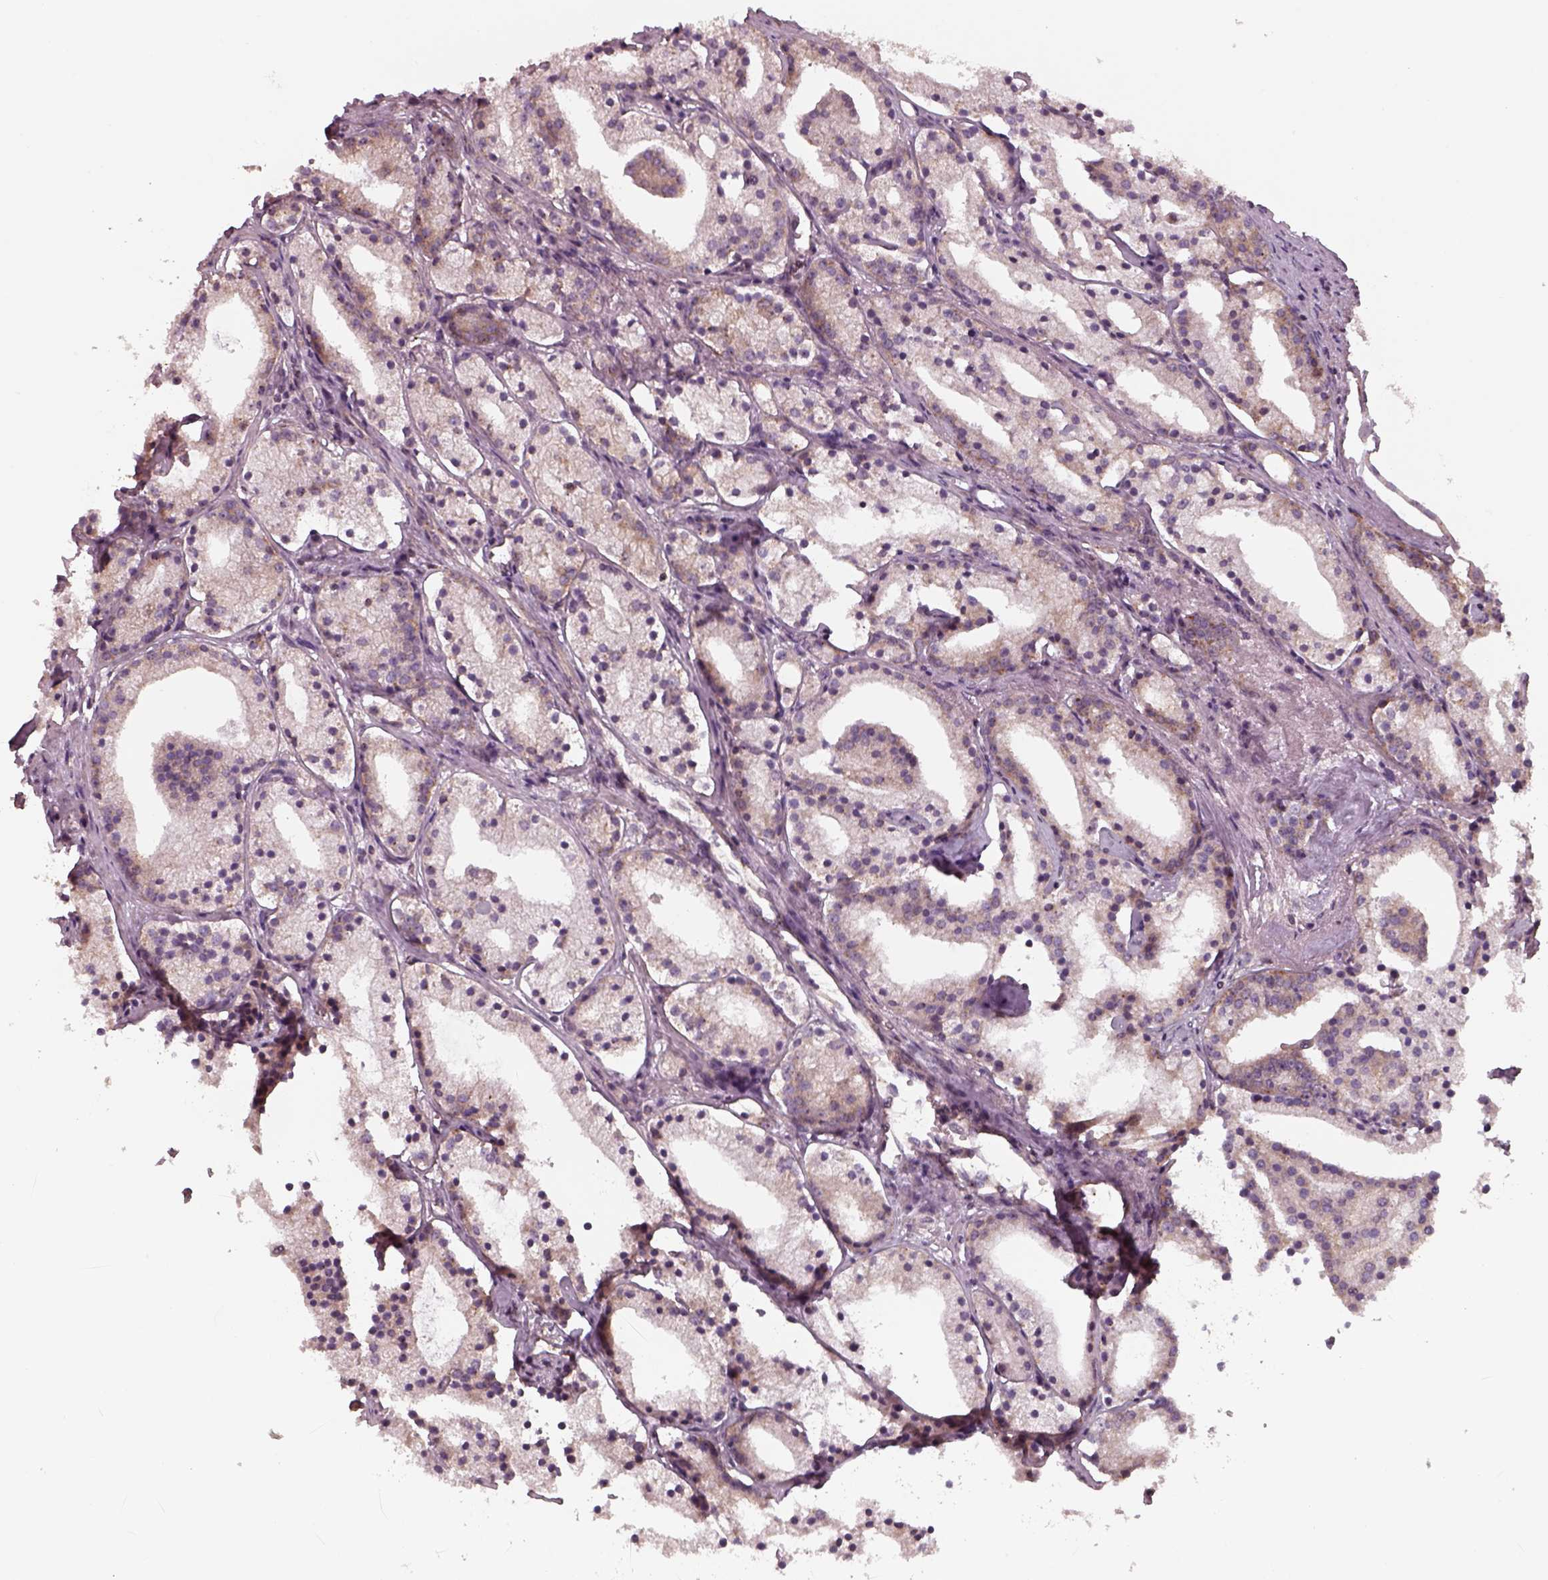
{"staining": {"intensity": "moderate", "quantity": ">75%", "location": "cytoplasmic/membranous"}, "tissue": "prostate cancer", "cell_type": "Tumor cells", "image_type": "cancer", "snomed": [{"axis": "morphology", "description": "Adenocarcinoma, NOS"}, {"axis": "topography", "description": "Prostate"}], "caption": "Immunohistochemical staining of prostate cancer exhibits moderate cytoplasmic/membranous protein expression in approximately >75% of tumor cells.", "gene": "CHMP3", "patient": {"sex": "male", "age": 69}}